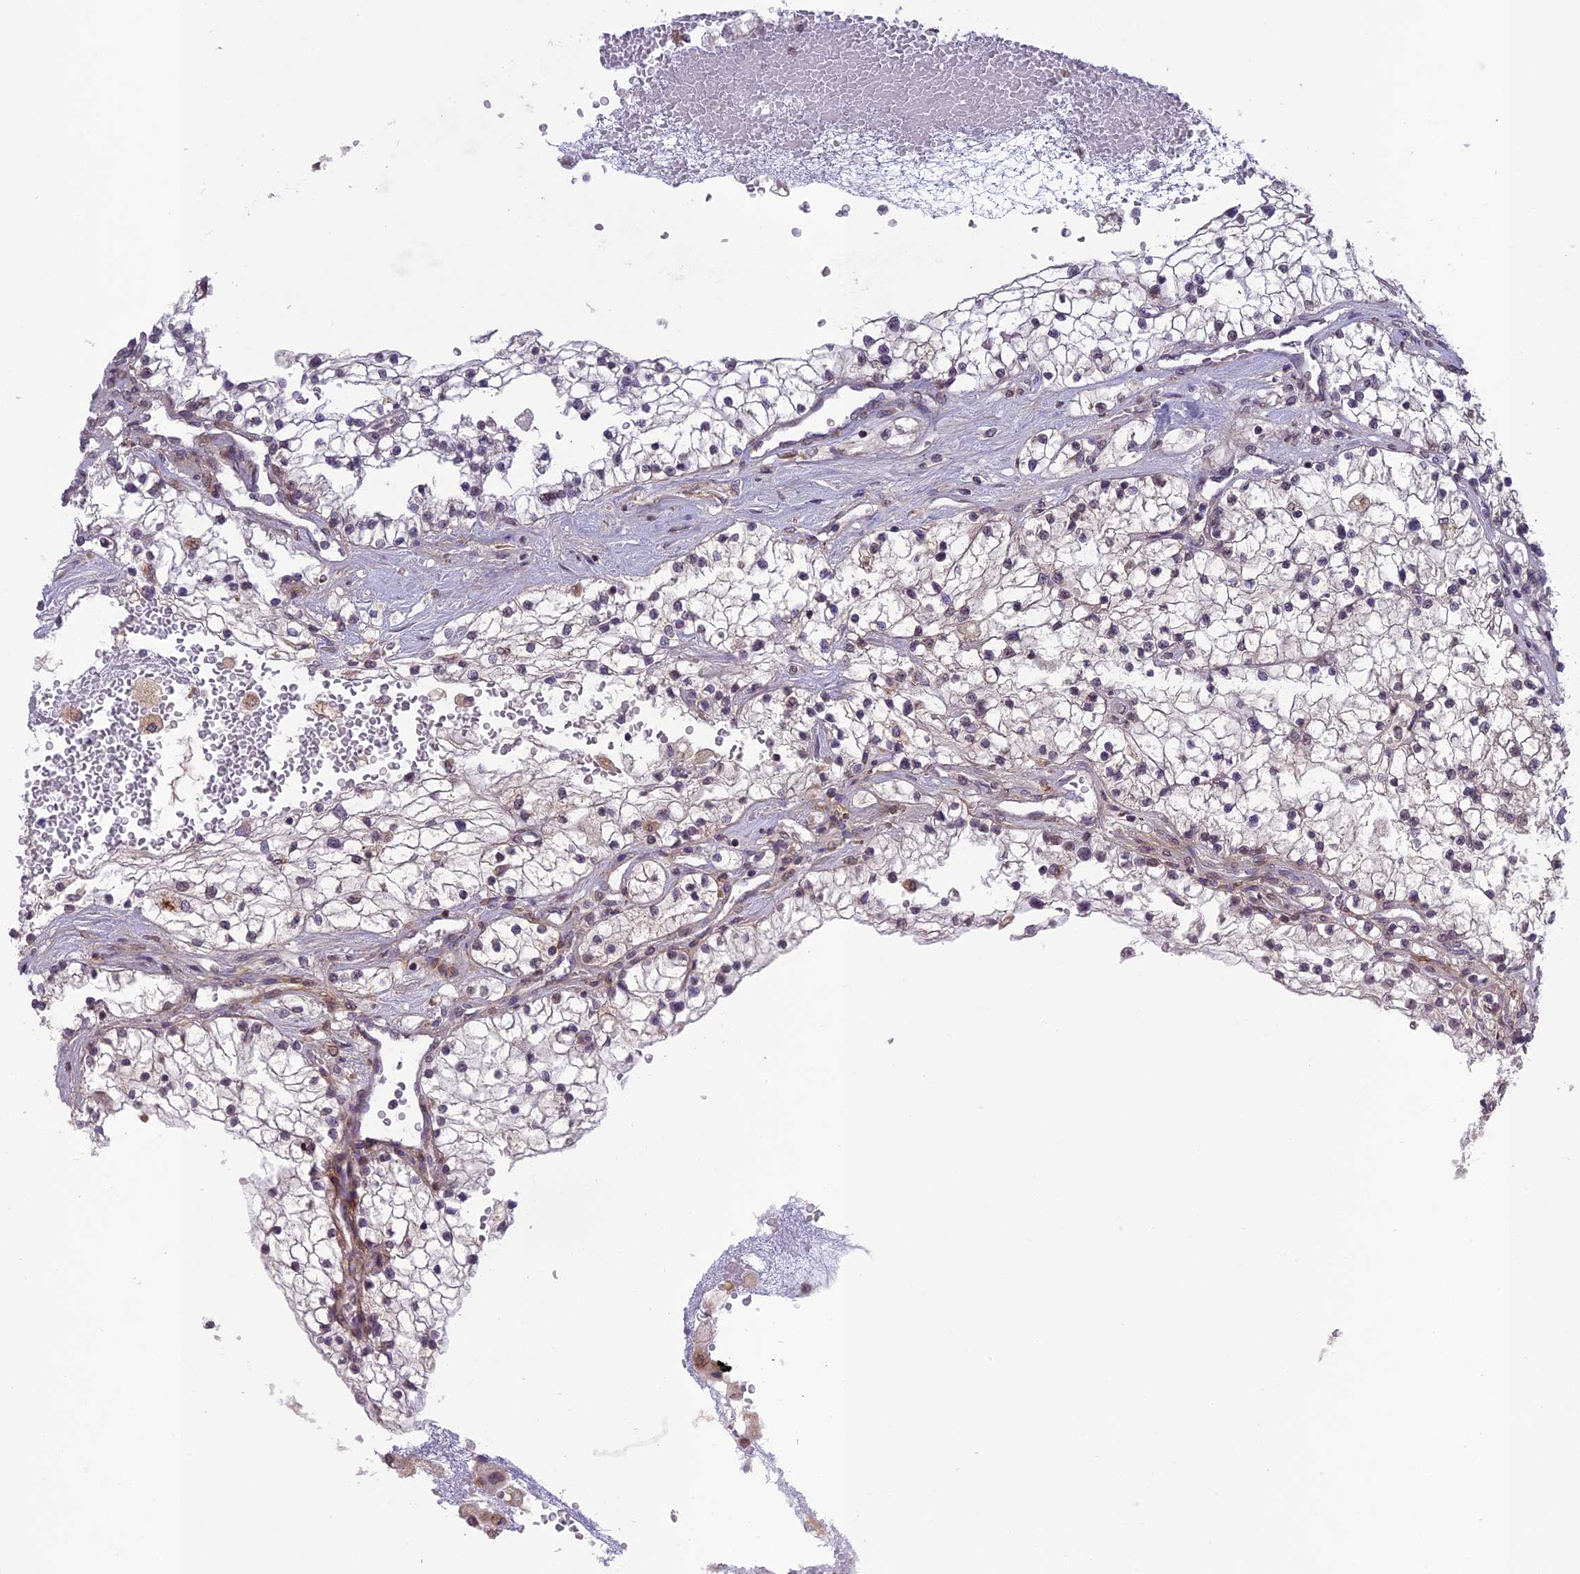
{"staining": {"intensity": "negative", "quantity": "none", "location": "none"}, "tissue": "renal cancer", "cell_type": "Tumor cells", "image_type": "cancer", "snomed": [{"axis": "morphology", "description": "Normal tissue, NOS"}, {"axis": "morphology", "description": "Adenocarcinoma, NOS"}, {"axis": "topography", "description": "Kidney"}], "caption": "The photomicrograph displays no significant expression in tumor cells of renal adenocarcinoma.", "gene": "ERG28", "patient": {"sex": "male", "age": 68}}